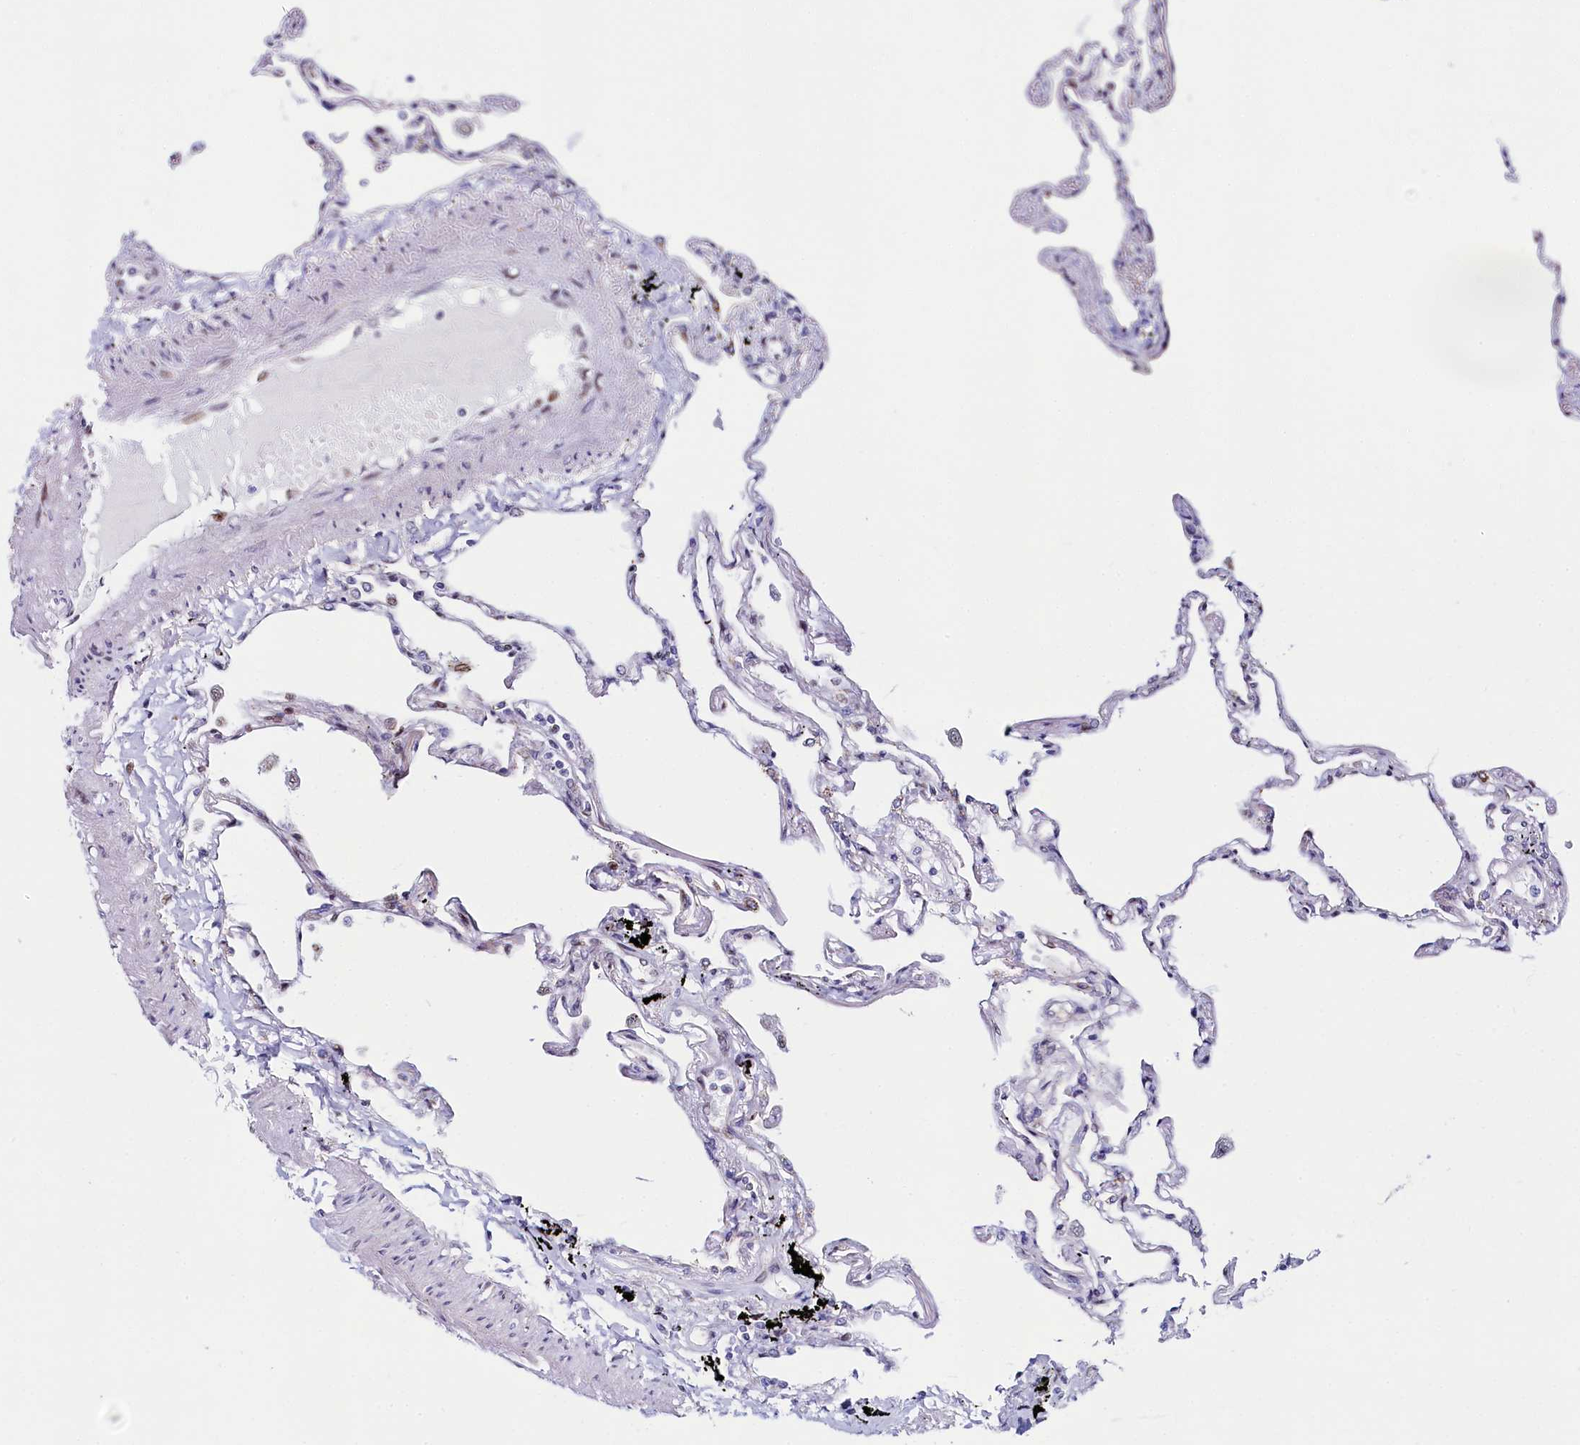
{"staining": {"intensity": "moderate", "quantity": "<25%", "location": "cytoplasmic/membranous"}, "tissue": "lung", "cell_type": "Alveolar cells", "image_type": "normal", "snomed": [{"axis": "morphology", "description": "Normal tissue, NOS"}, {"axis": "topography", "description": "Lung"}], "caption": "Lung stained with a brown dye demonstrates moderate cytoplasmic/membranous positive positivity in about <25% of alveolar cells.", "gene": "HDGFL3", "patient": {"sex": "female", "age": 67}}